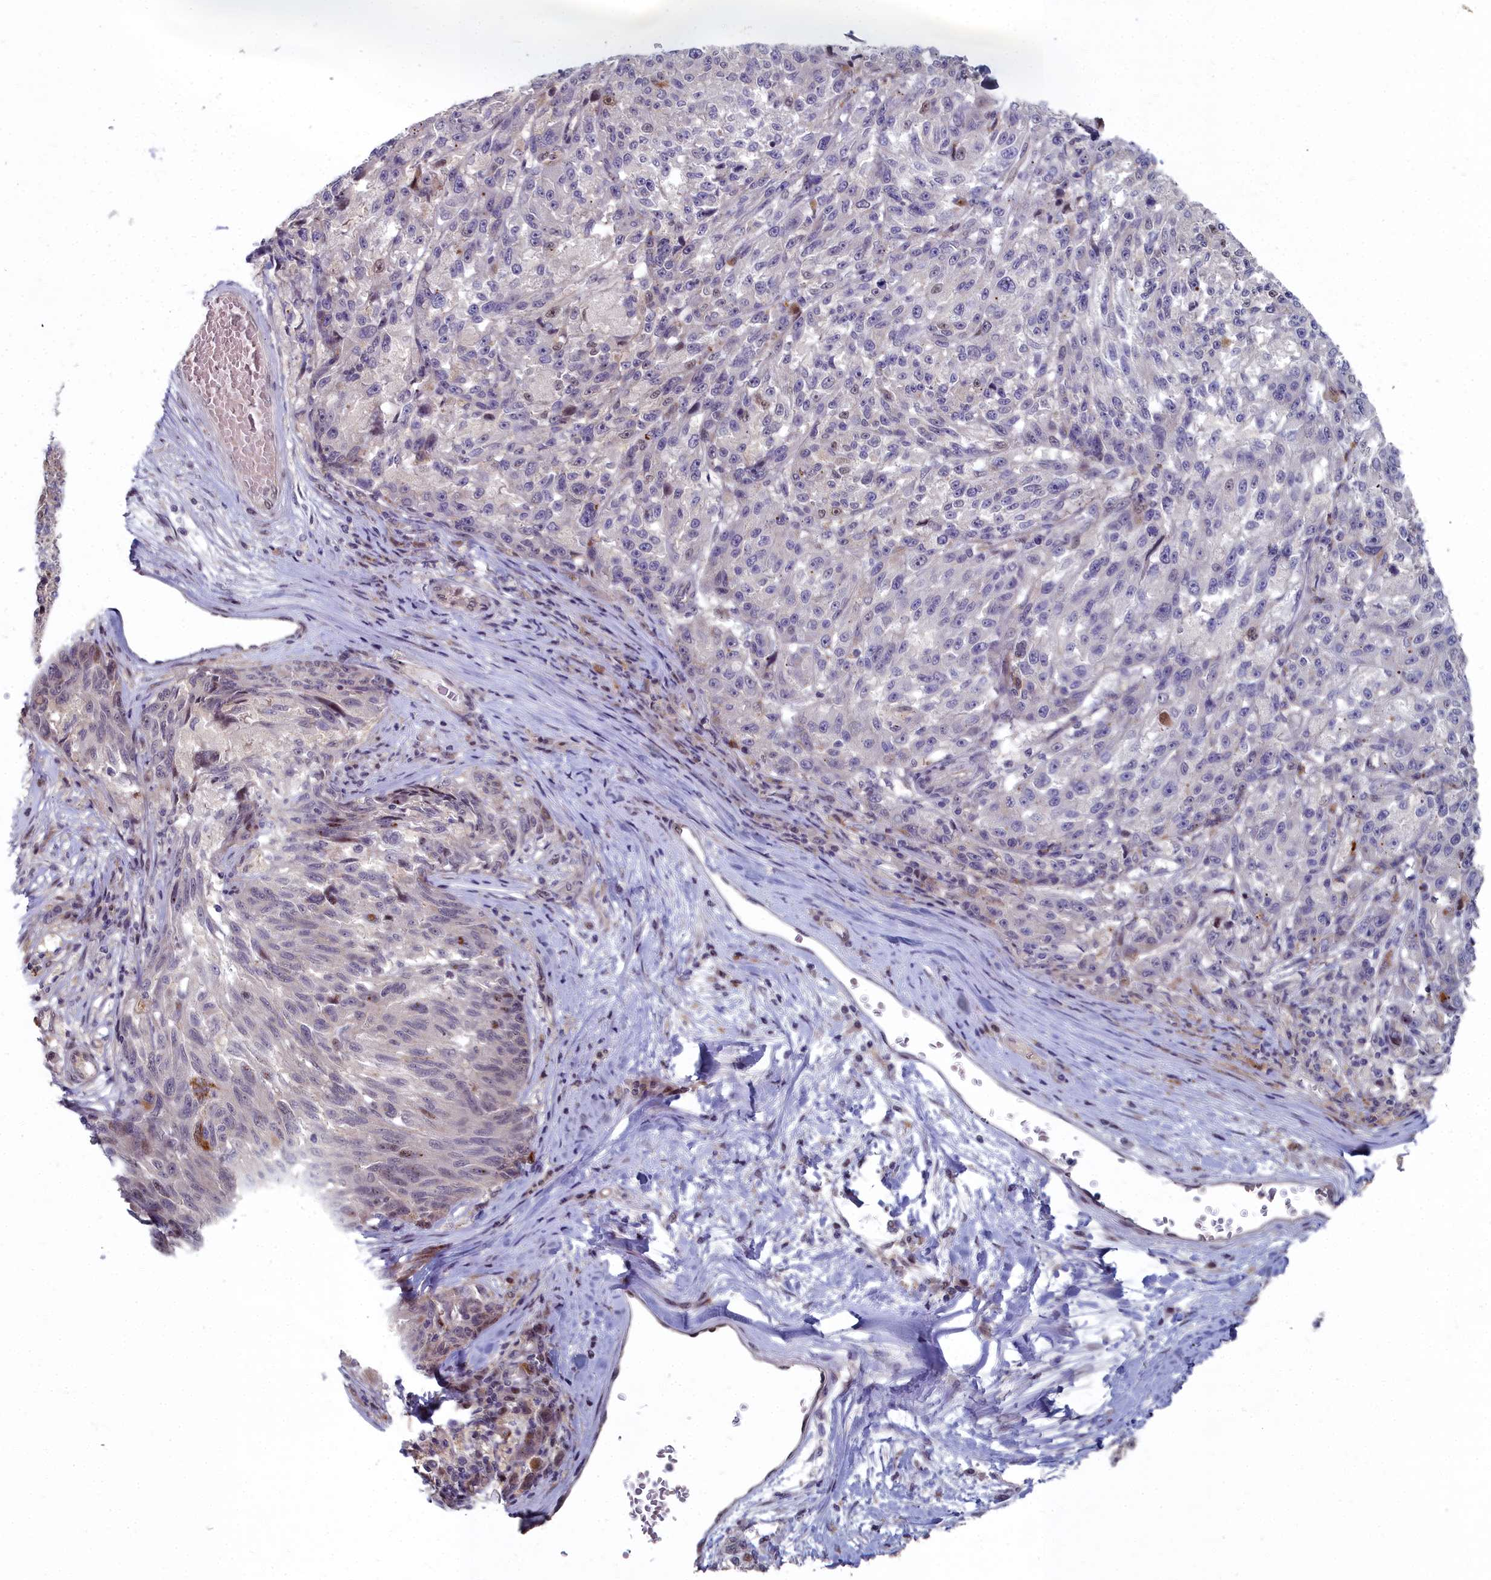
{"staining": {"intensity": "negative", "quantity": "none", "location": "none"}, "tissue": "melanoma", "cell_type": "Tumor cells", "image_type": "cancer", "snomed": [{"axis": "morphology", "description": "Malignant melanoma, NOS"}, {"axis": "topography", "description": "Skin"}], "caption": "High power microscopy histopathology image of an immunohistochemistry histopathology image of melanoma, revealing no significant expression in tumor cells. (DAB immunohistochemistry (IHC) with hematoxylin counter stain).", "gene": "RPS27A", "patient": {"sex": "male", "age": 53}}